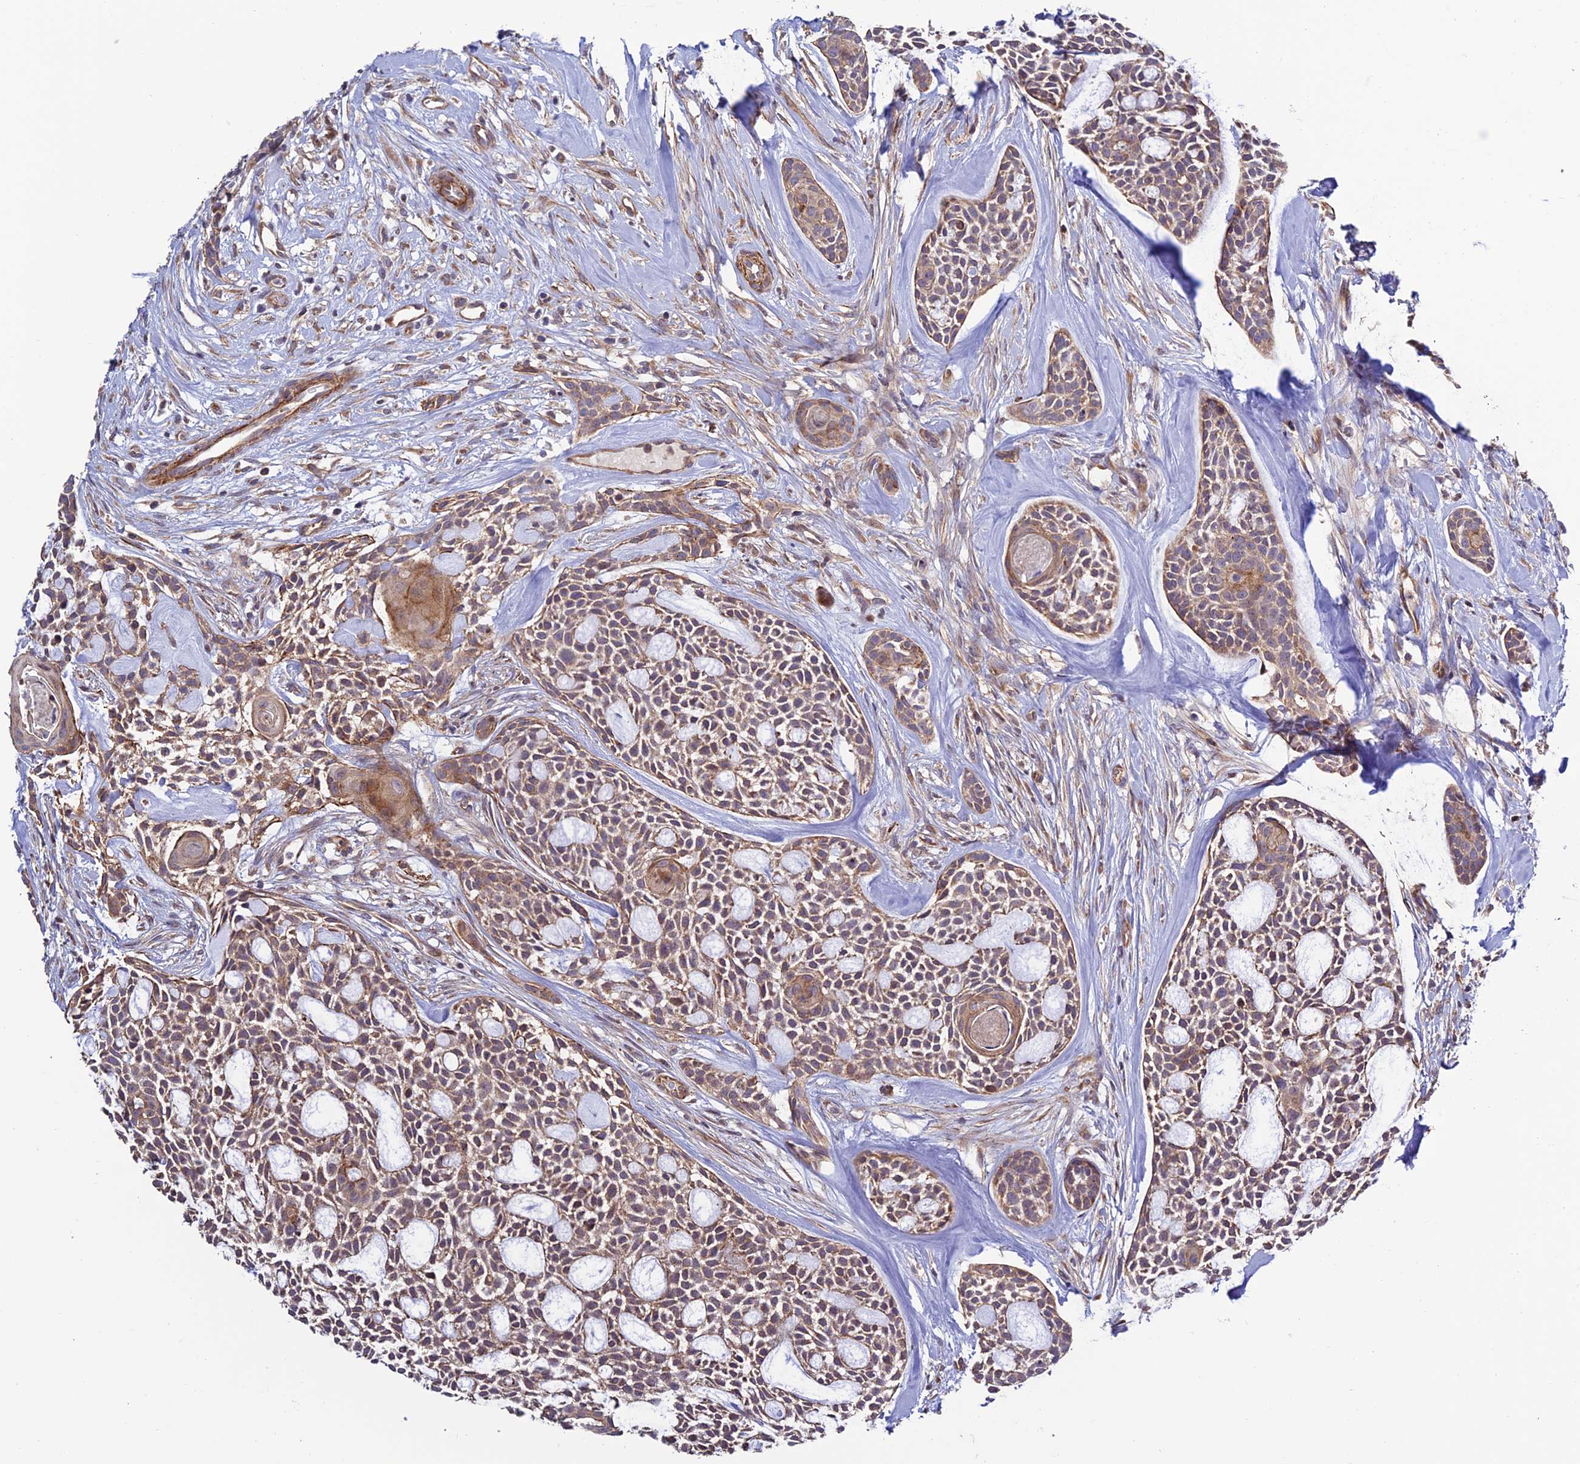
{"staining": {"intensity": "weak", "quantity": ">75%", "location": "cytoplasmic/membranous"}, "tissue": "head and neck cancer", "cell_type": "Tumor cells", "image_type": "cancer", "snomed": [{"axis": "morphology", "description": "Adenocarcinoma, NOS"}, {"axis": "topography", "description": "Subcutis"}, {"axis": "topography", "description": "Head-Neck"}], "caption": "Immunohistochemistry (DAB) staining of human head and neck cancer displays weak cytoplasmic/membranous protein staining in about >75% of tumor cells.", "gene": "TNIP3", "patient": {"sex": "female", "age": 73}}